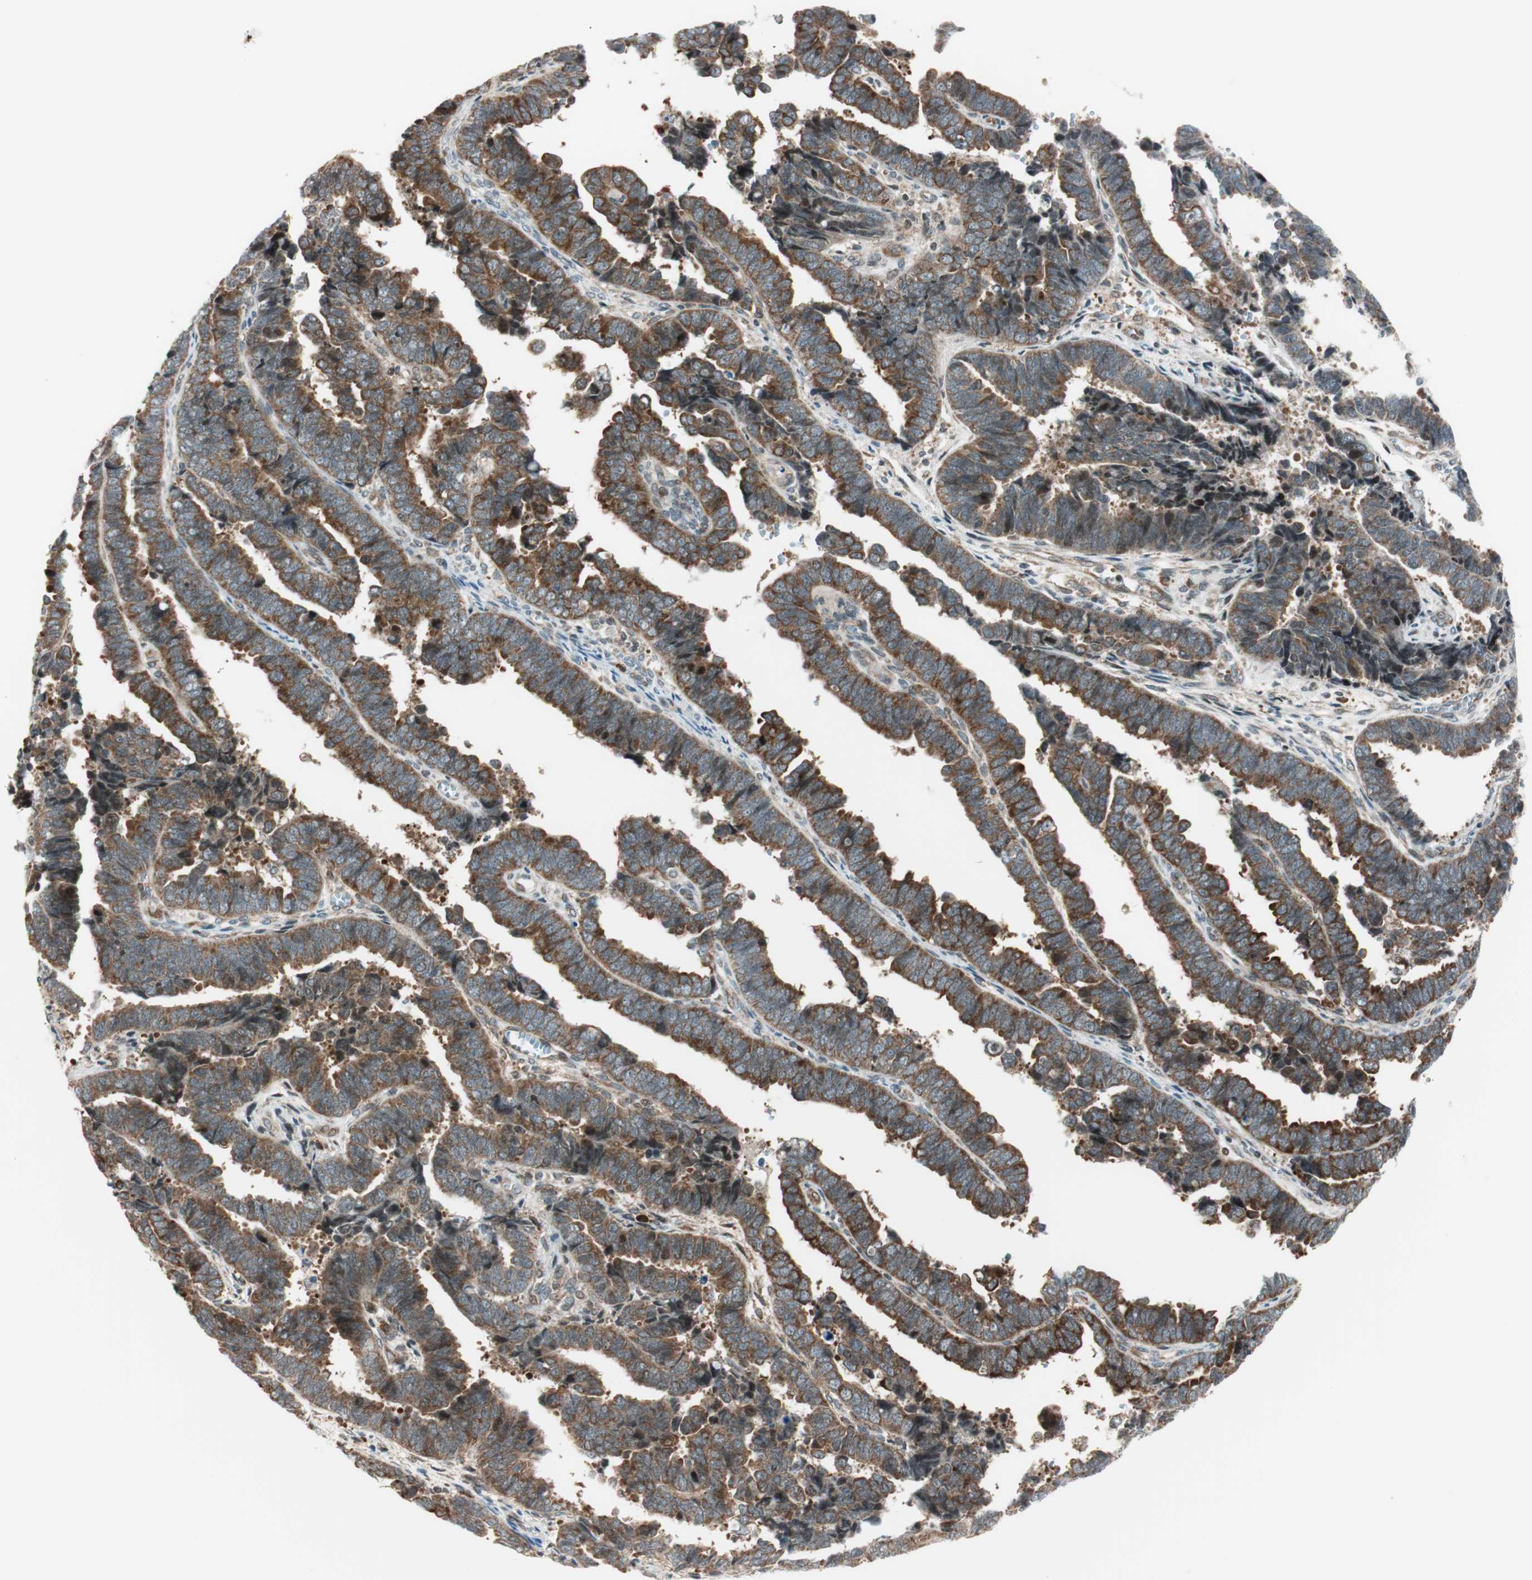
{"staining": {"intensity": "strong", "quantity": ">75%", "location": "cytoplasmic/membranous"}, "tissue": "endometrial cancer", "cell_type": "Tumor cells", "image_type": "cancer", "snomed": [{"axis": "morphology", "description": "Adenocarcinoma, NOS"}, {"axis": "topography", "description": "Endometrium"}], "caption": "Approximately >75% of tumor cells in human adenocarcinoma (endometrial) show strong cytoplasmic/membranous protein positivity as visualized by brown immunohistochemical staining.", "gene": "TPT1", "patient": {"sex": "female", "age": 75}}